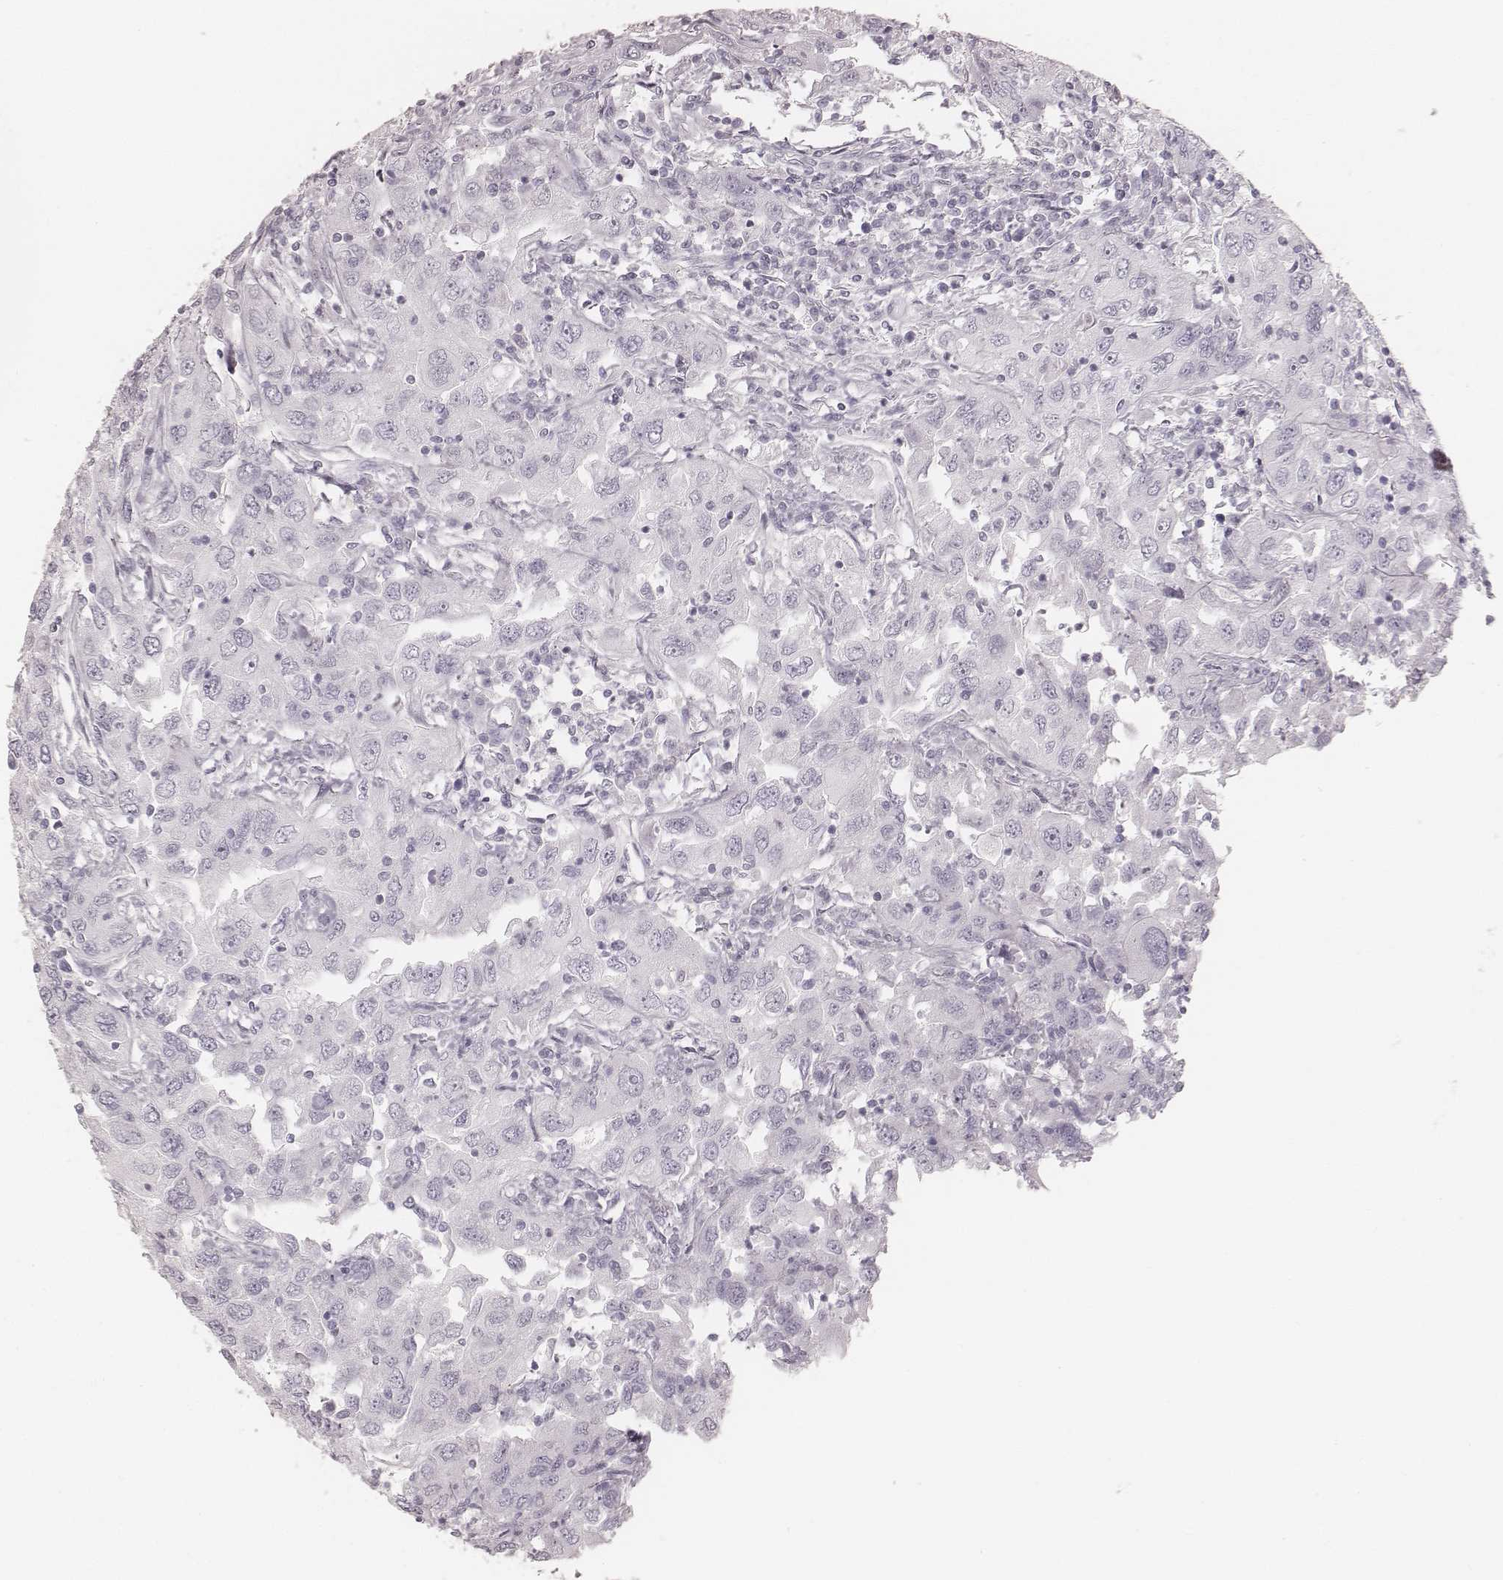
{"staining": {"intensity": "negative", "quantity": "none", "location": "none"}, "tissue": "urothelial cancer", "cell_type": "Tumor cells", "image_type": "cancer", "snomed": [{"axis": "morphology", "description": "Urothelial carcinoma, High grade"}, {"axis": "topography", "description": "Urinary bladder"}], "caption": "The IHC image has no significant expression in tumor cells of urothelial carcinoma (high-grade) tissue. (DAB (3,3'-diaminobenzidine) immunohistochemistry, high magnification).", "gene": "KRT34", "patient": {"sex": "male", "age": 76}}